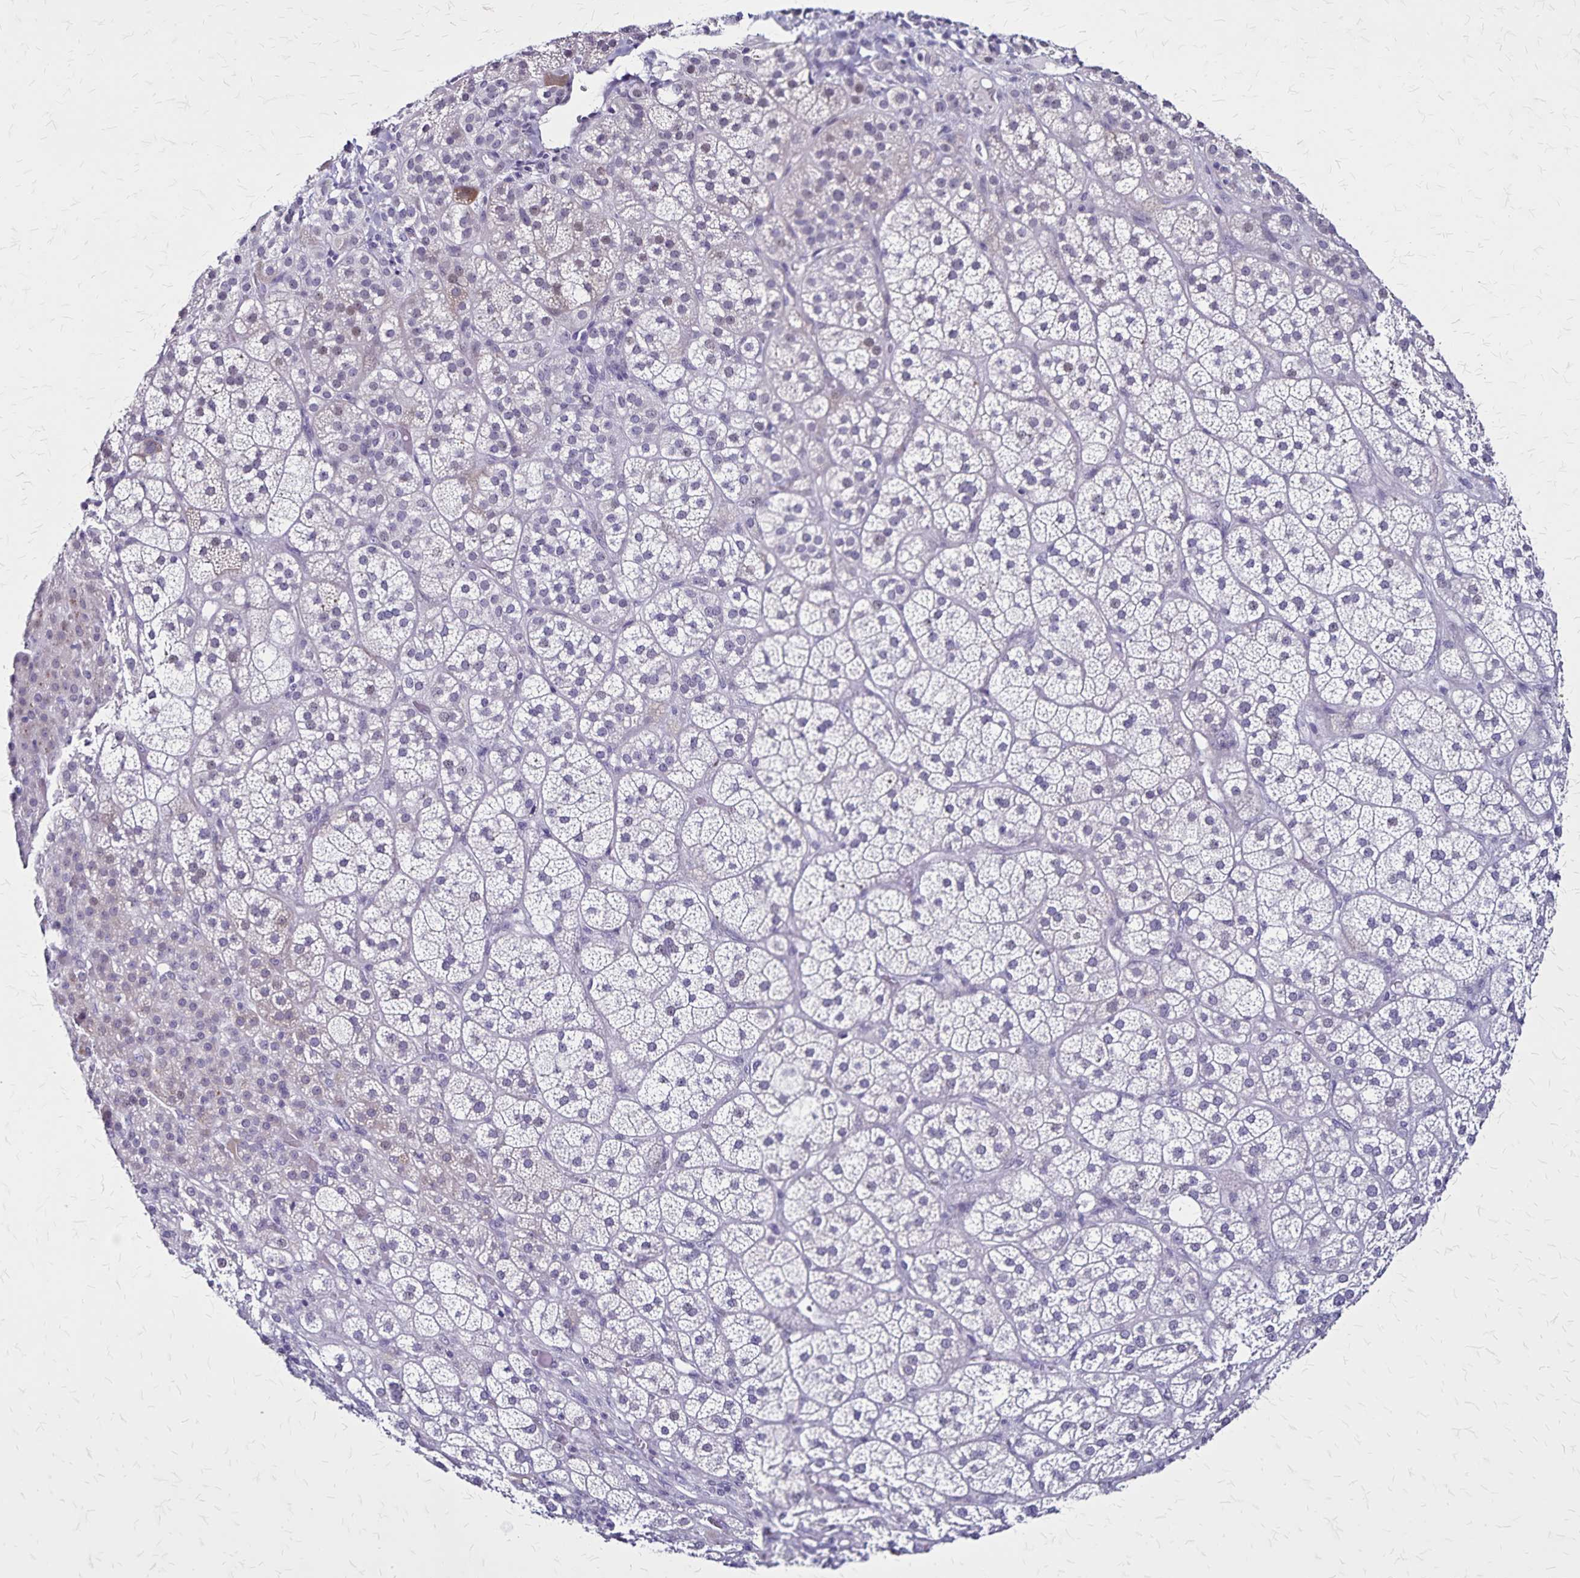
{"staining": {"intensity": "weak", "quantity": "<25%", "location": "cytoplasmic/membranous"}, "tissue": "adrenal gland", "cell_type": "Glandular cells", "image_type": "normal", "snomed": [{"axis": "morphology", "description": "Normal tissue, NOS"}, {"axis": "topography", "description": "Adrenal gland"}], "caption": "A high-resolution micrograph shows immunohistochemistry (IHC) staining of normal adrenal gland, which demonstrates no significant positivity in glandular cells. The staining was performed using DAB (3,3'-diaminobenzidine) to visualize the protein expression in brown, while the nuclei were stained in blue with hematoxylin (Magnification: 20x).", "gene": "PLXNA4", "patient": {"sex": "female", "age": 60}}